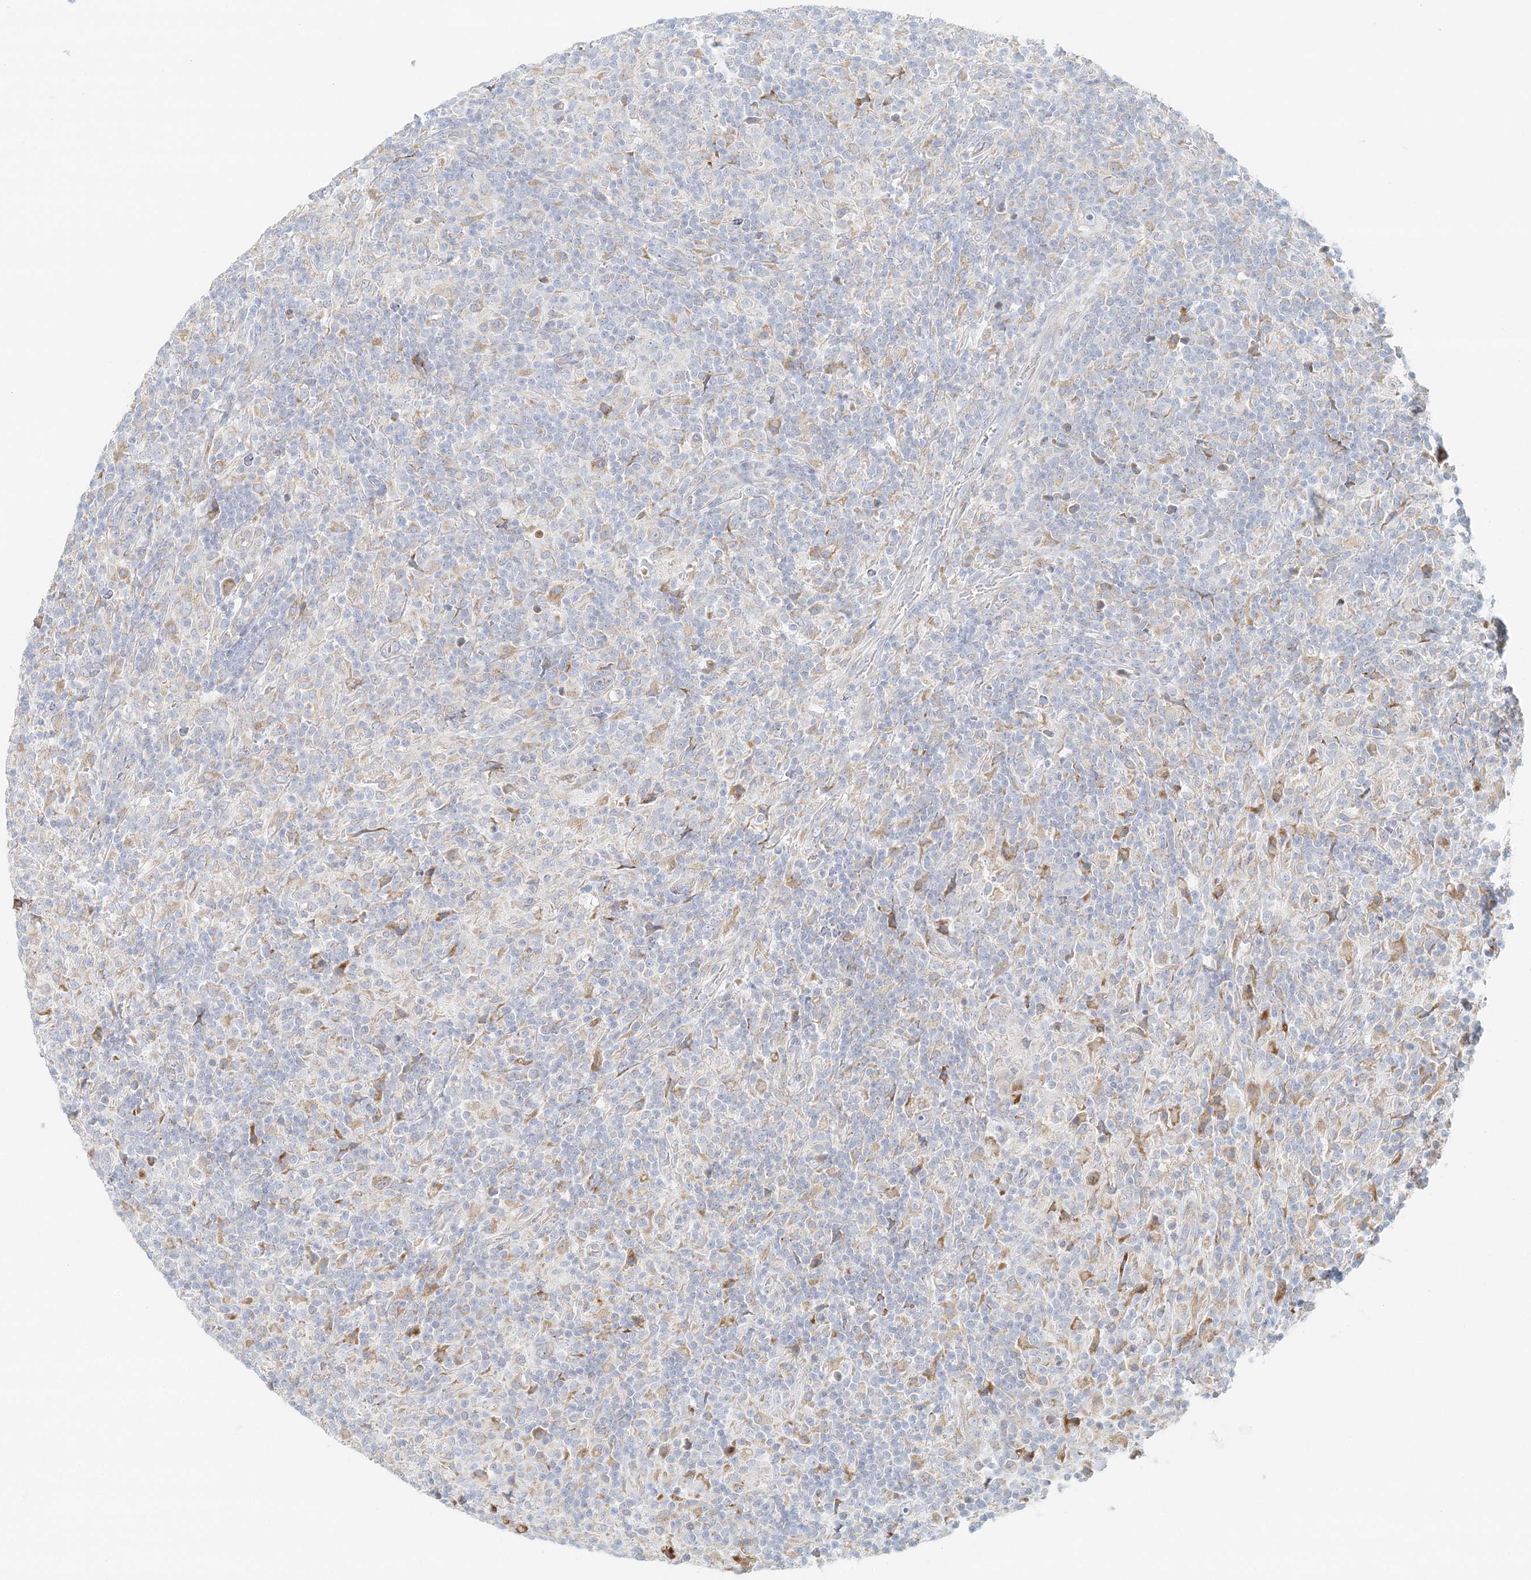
{"staining": {"intensity": "negative", "quantity": "none", "location": "none"}, "tissue": "lymphoma", "cell_type": "Tumor cells", "image_type": "cancer", "snomed": [{"axis": "morphology", "description": "Hodgkin's disease, NOS"}, {"axis": "topography", "description": "Lymph node"}], "caption": "Image shows no protein expression in tumor cells of lymphoma tissue.", "gene": "STK11IP", "patient": {"sex": "male", "age": 70}}